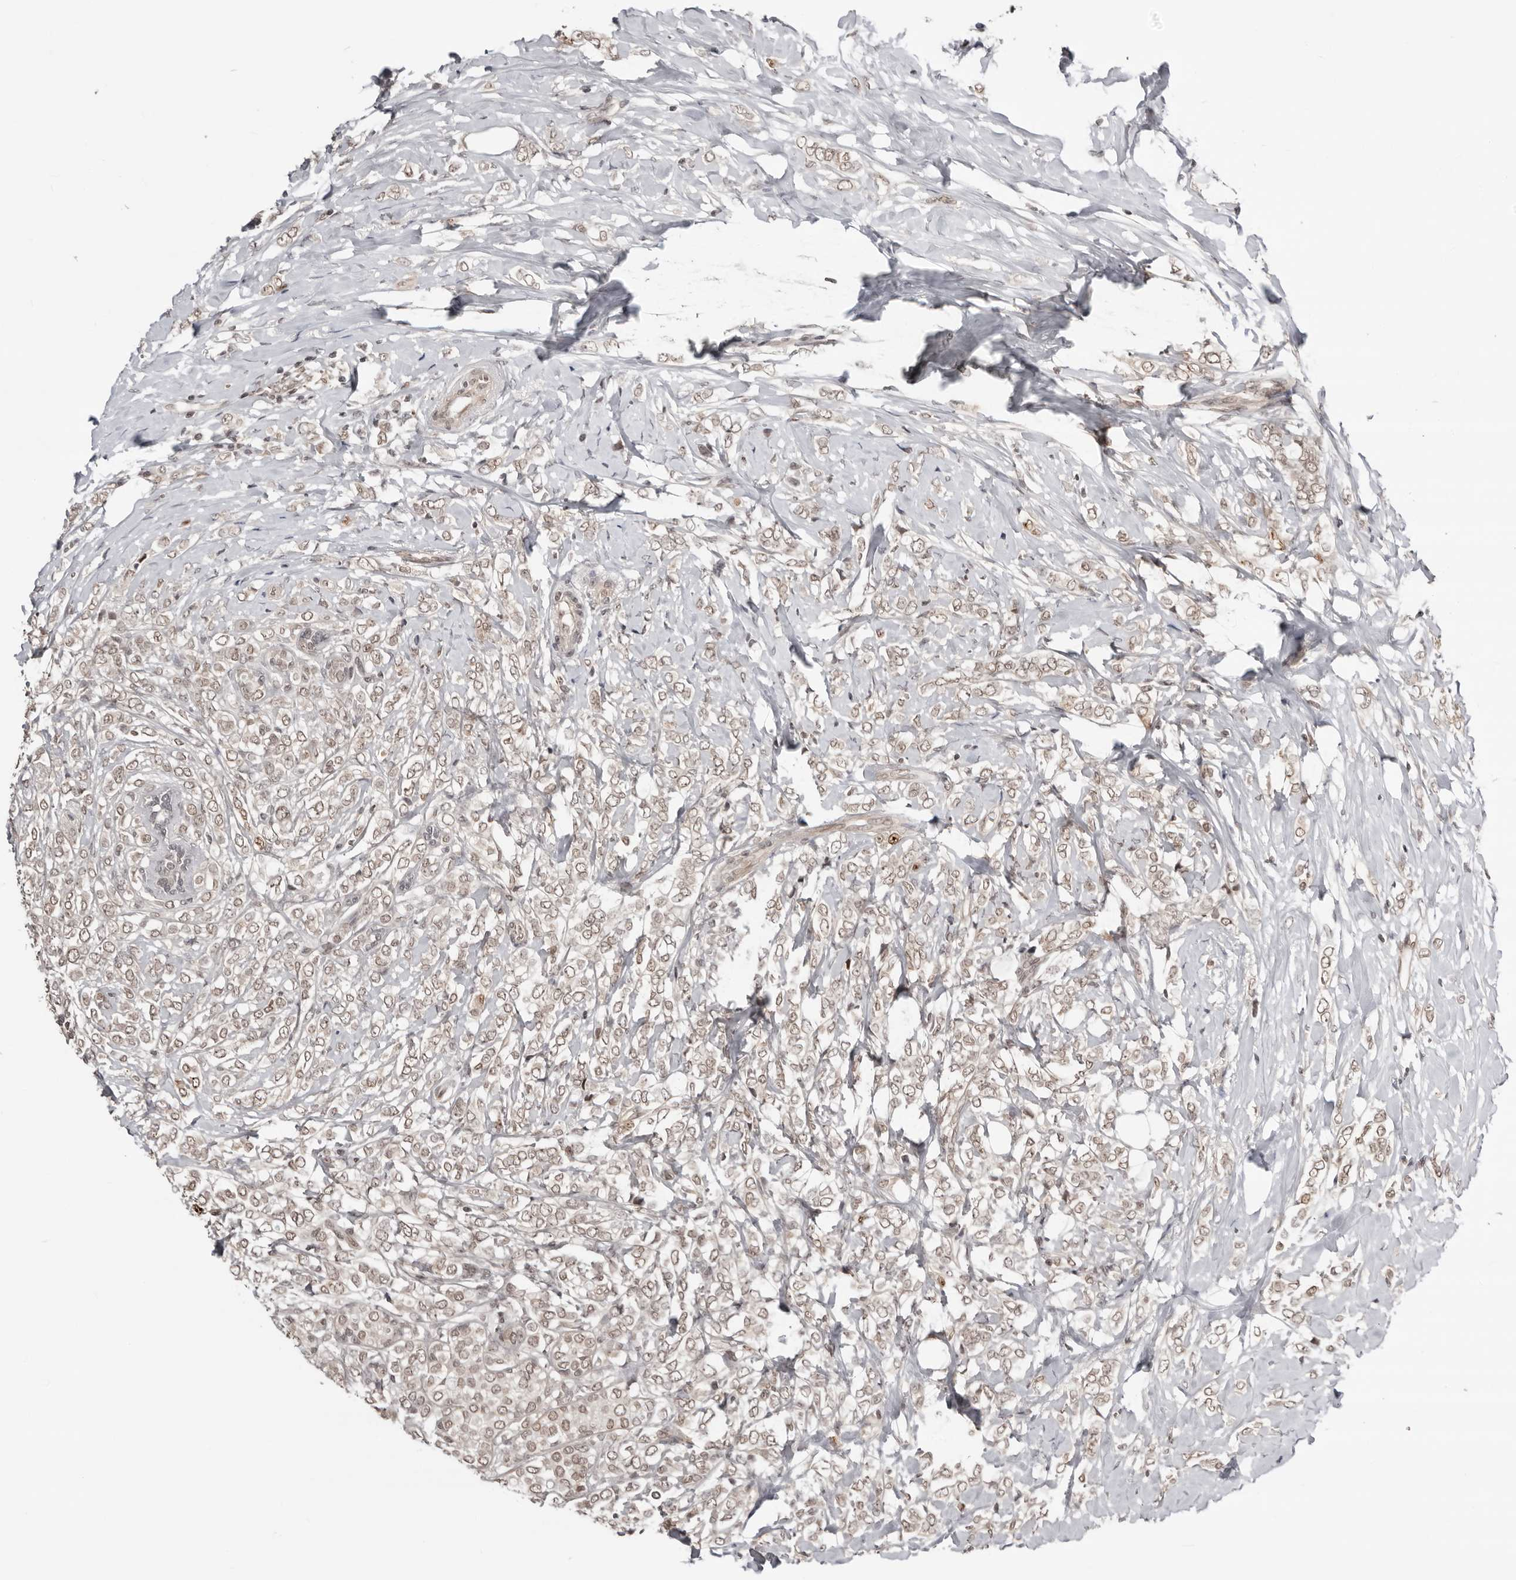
{"staining": {"intensity": "weak", "quantity": ">75%", "location": "nuclear"}, "tissue": "breast cancer", "cell_type": "Tumor cells", "image_type": "cancer", "snomed": [{"axis": "morphology", "description": "Normal tissue, NOS"}, {"axis": "morphology", "description": "Lobular carcinoma"}, {"axis": "topography", "description": "Breast"}], "caption": "High-power microscopy captured an immunohistochemistry (IHC) image of lobular carcinoma (breast), revealing weak nuclear positivity in approximately >75% of tumor cells.", "gene": "SDE2", "patient": {"sex": "female", "age": 47}}